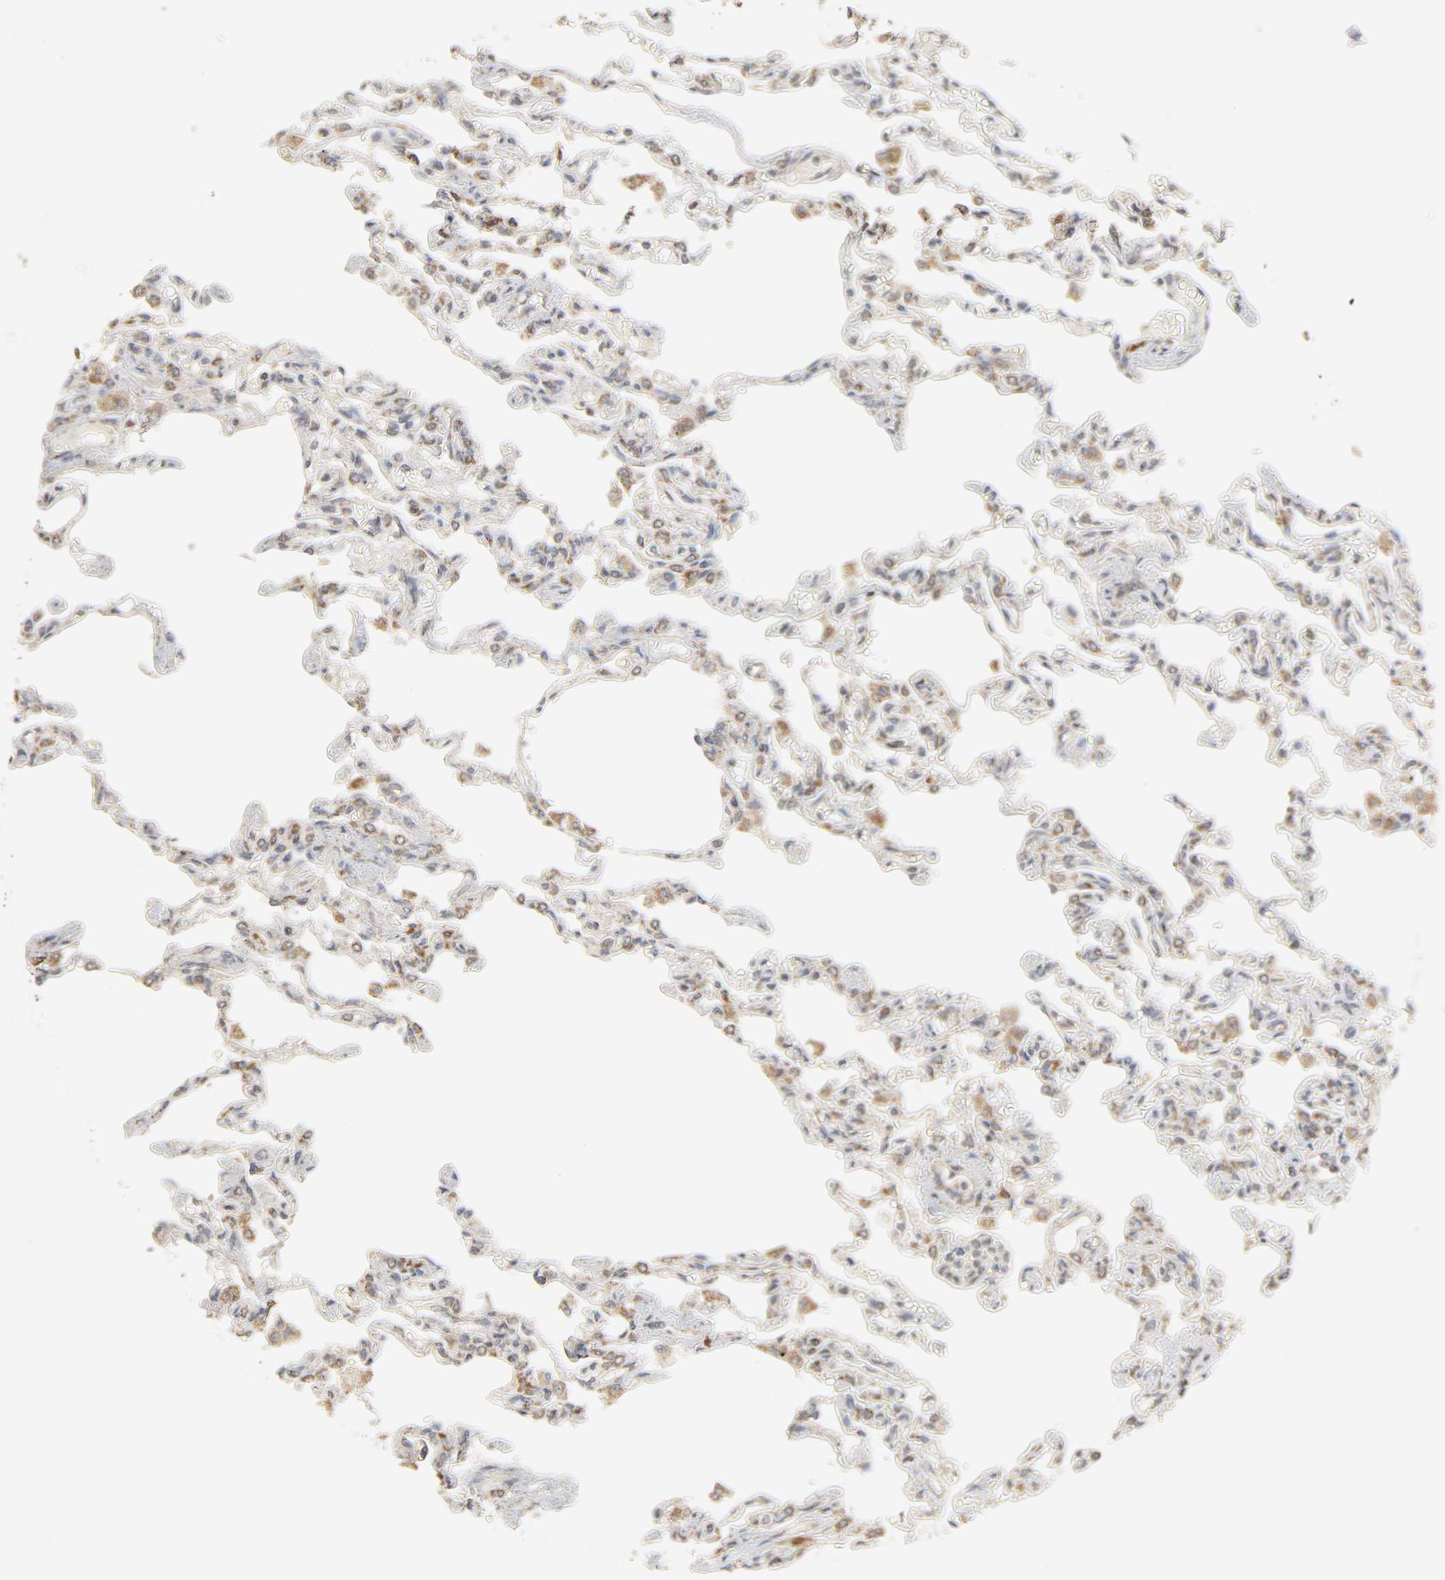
{"staining": {"intensity": "weak", "quantity": "25%-75%", "location": "cytoplasmic/membranous"}, "tissue": "lung", "cell_type": "Alveolar cells", "image_type": "normal", "snomed": [{"axis": "morphology", "description": "Normal tissue, NOS"}, {"axis": "topography", "description": "Lung"}], "caption": "IHC of benign human lung reveals low levels of weak cytoplasmic/membranous staining in approximately 25%-75% of alveolar cells.", "gene": "CLEC4E", "patient": {"sex": "male", "age": 21}}